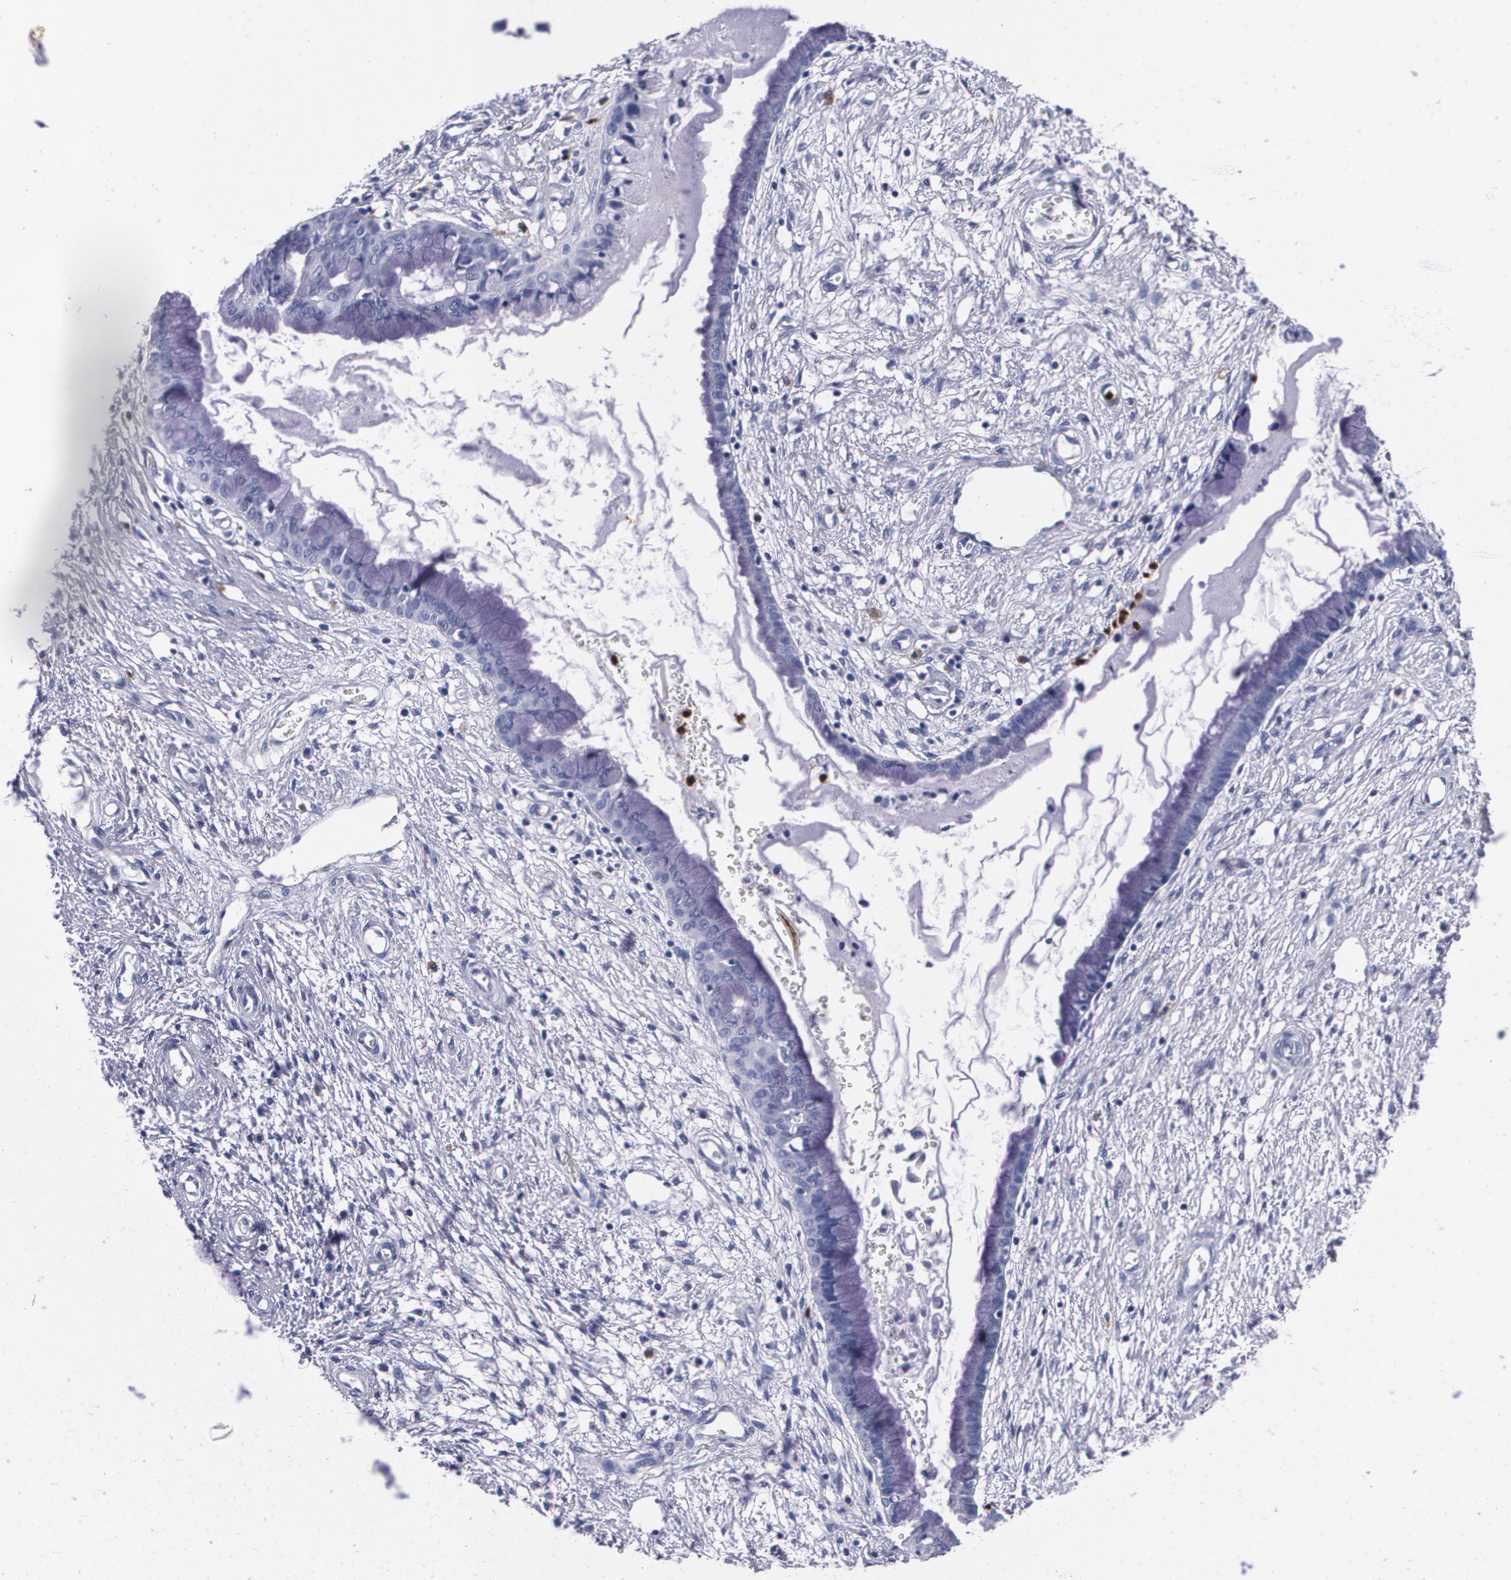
{"staining": {"intensity": "negative", "quantity": "none", "location": "none"}, "tissue": "cervix", "cell_type": "Glandular cells", "image_type": "normal", "snomed": [{"axis": "morphology", "description": "Normal tissue, NOS"}, {"axis": "topography", "description": "Cervix"}], "caption": "The image exhibits no significant expression in glandular cells of cervix.", "gene": "S100A8", "patient": {"sex": "female", "age": 55}}